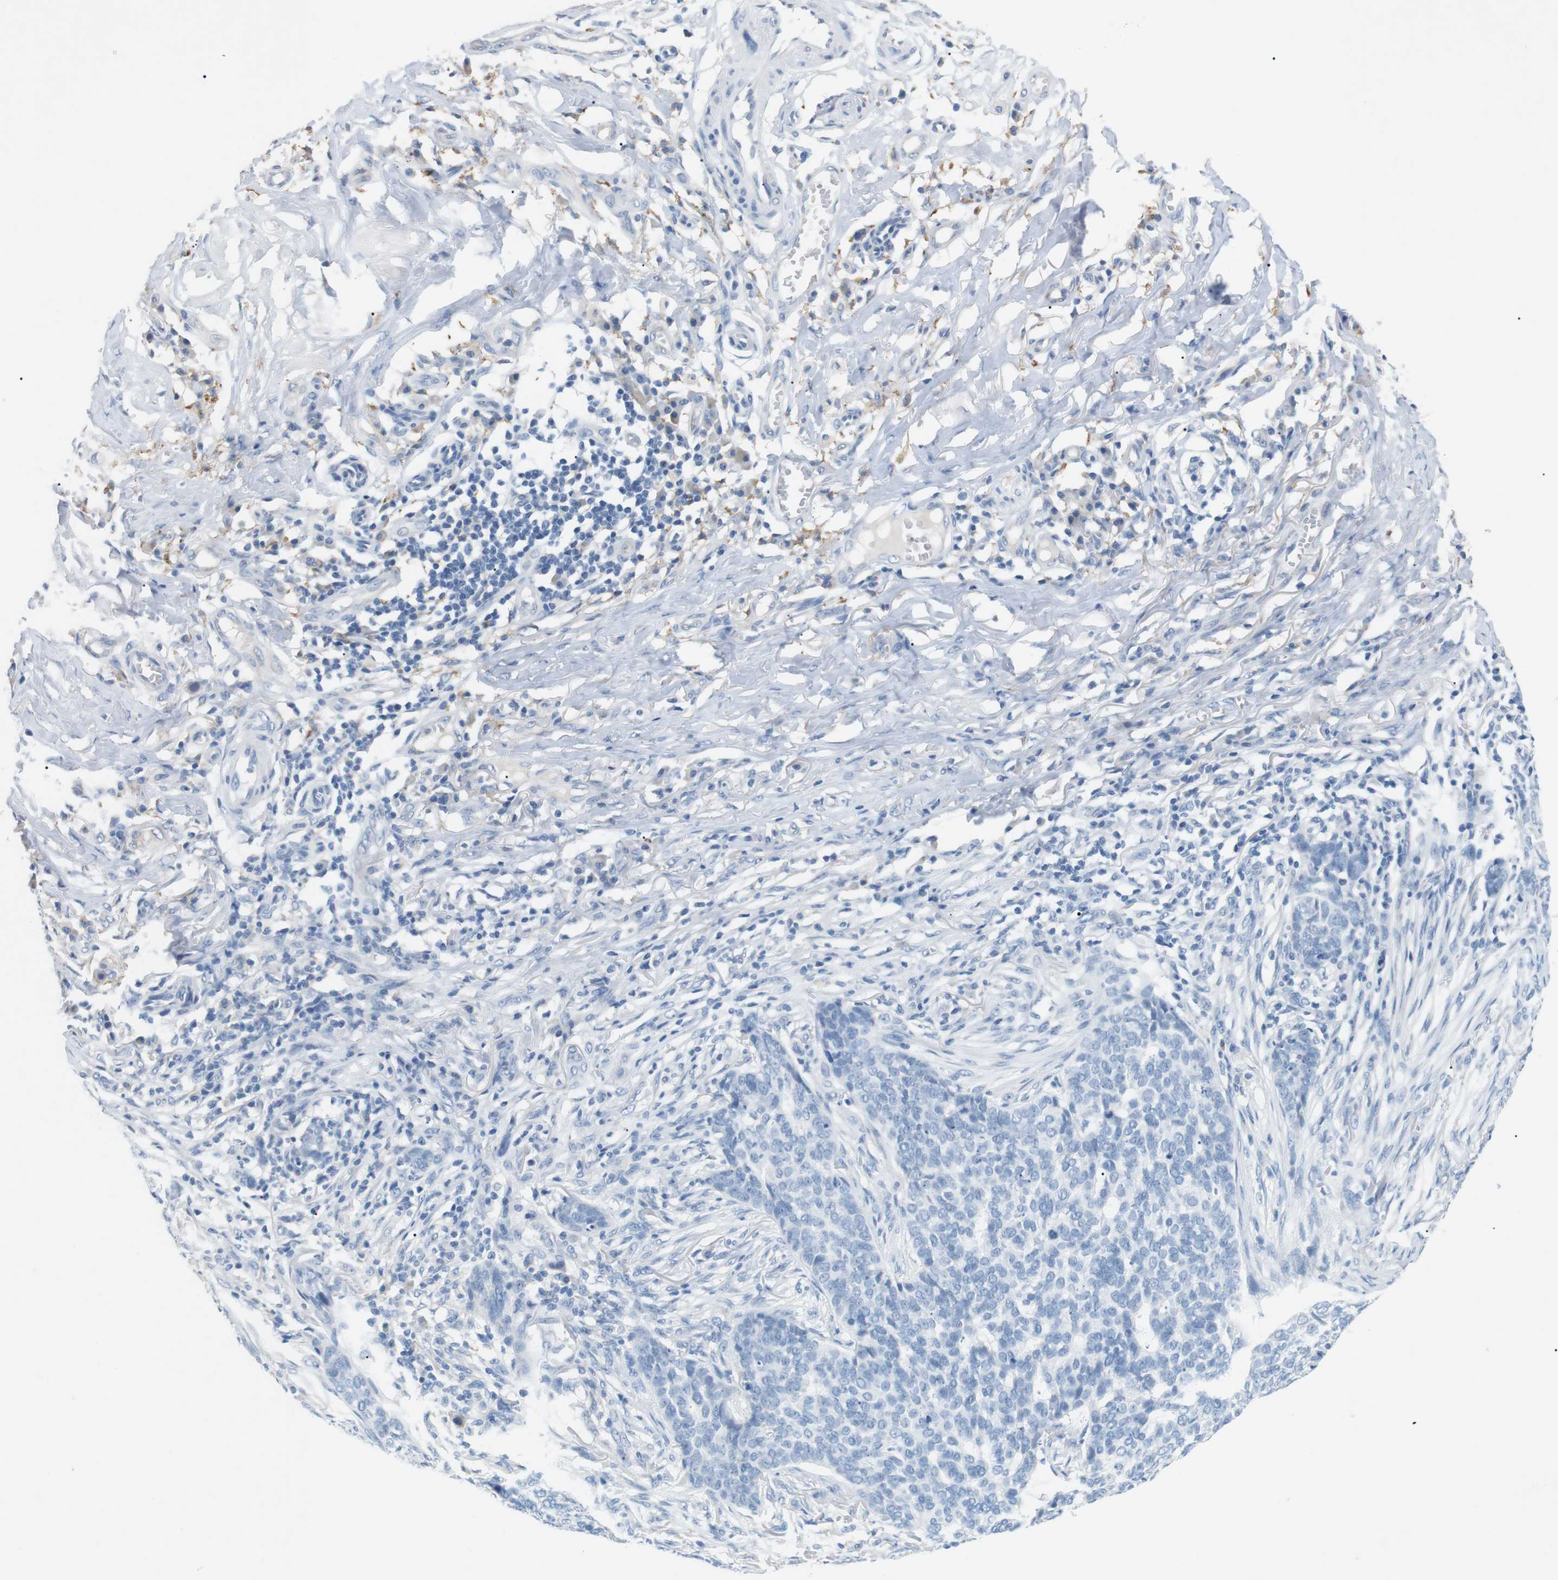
{"staining": {"intensity": "negative", "quantity": "none", "location": "none"}, "tissue": "skin cancer", "cell_type": "Tumor cells", "image_type": "cancer", "snomed": [{"axis": "morphology", "description": "Basal cell carcinoma"}, {"axis": "topography", "description": "Skin"}], "caption": "Immunohistochemistry histopathology image of skin basal cell carcinoma stained for a protein (brown), which displays no positivity in tumor cells.", "gene": "FCGRT", "patient": {"sex": "male", "age": 85}}